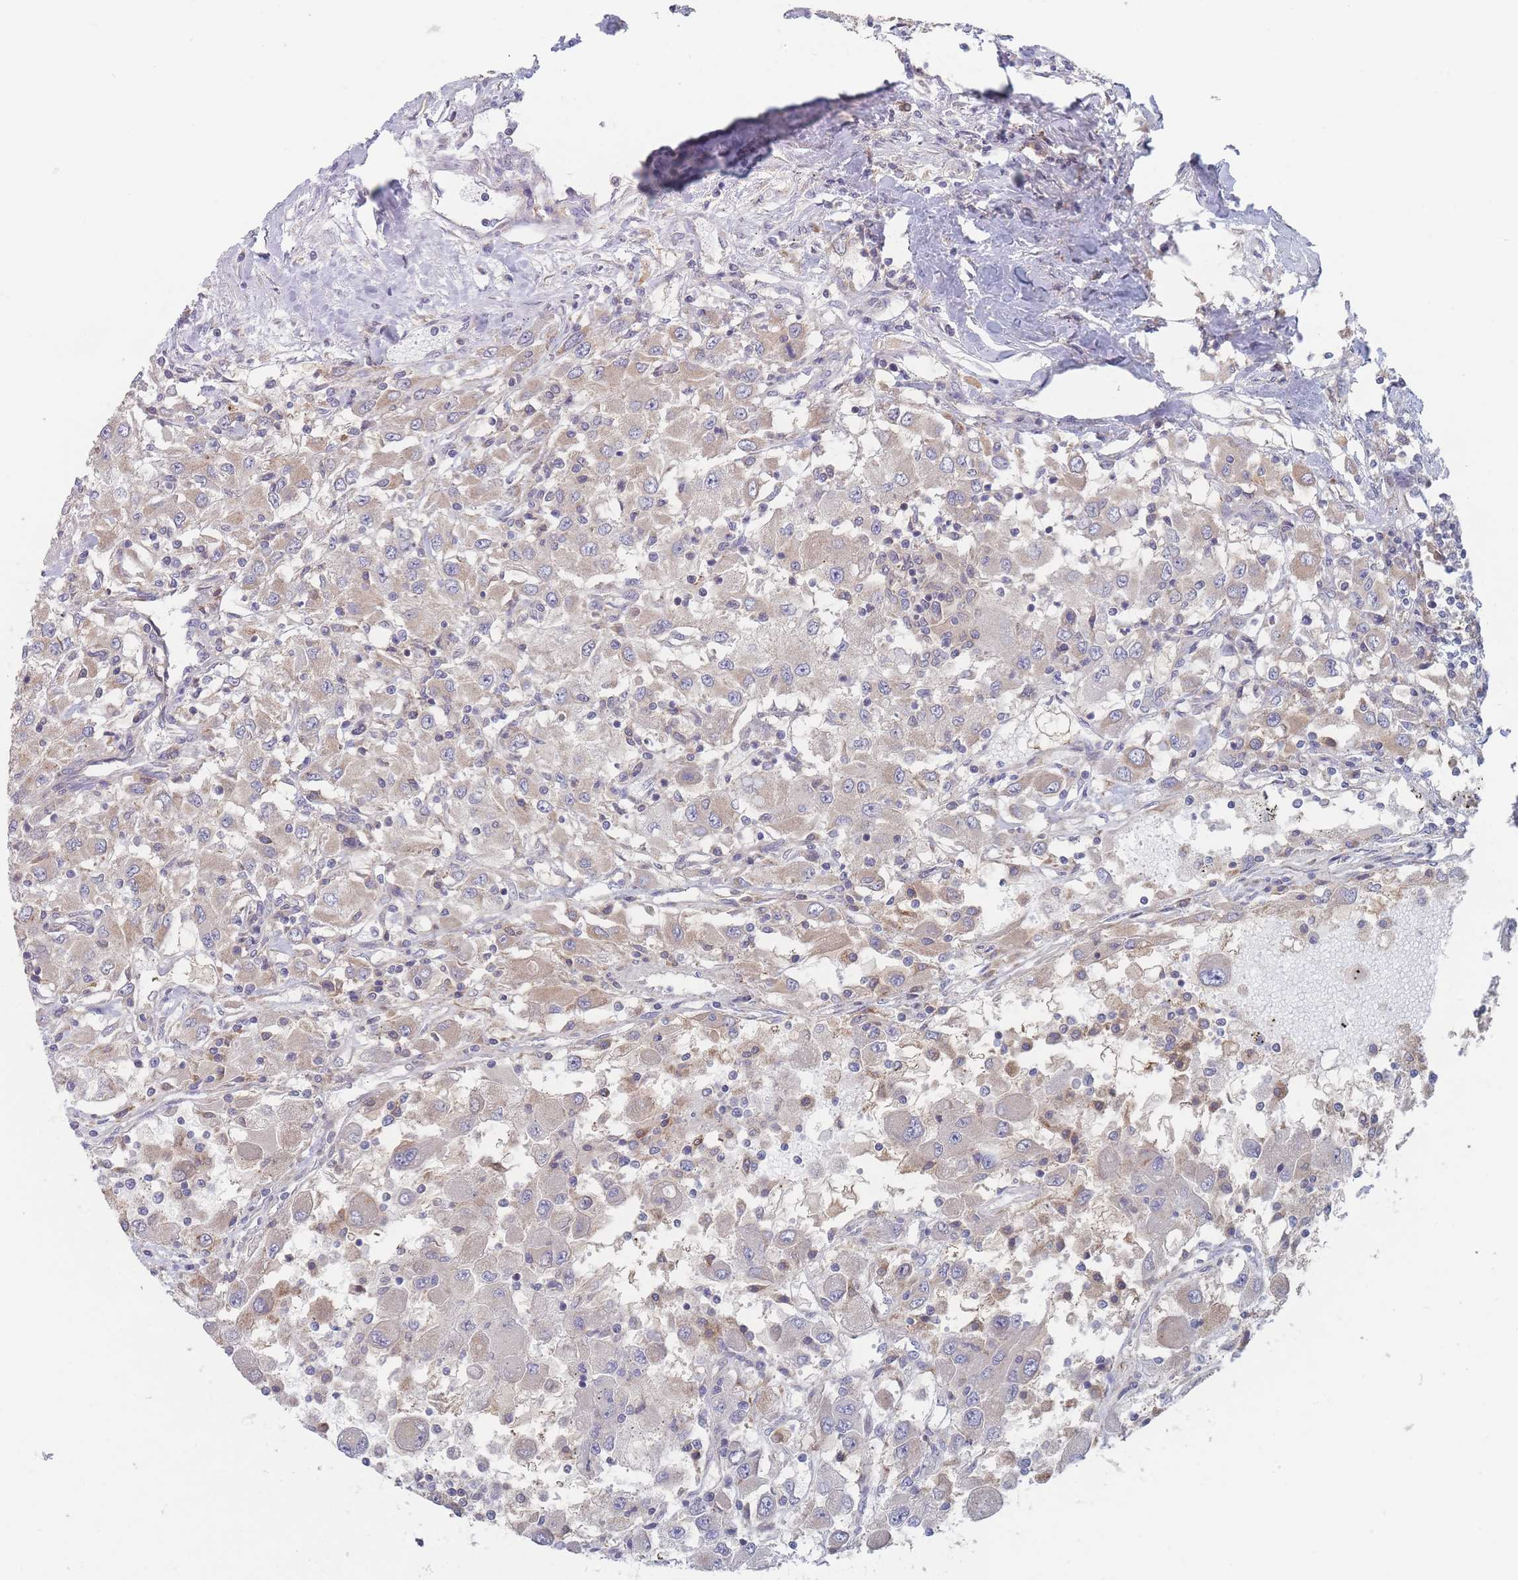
{"staining": {"intensity": "weak", "quantity": "<25%", "location": "cytoplasmic/membranous"}, "tissue": "renal cancer", "cell_type": "Tumor cells", "image_type": "cancer", "snomed": [{"axis": "morphology", "description": "Adenocarcinoma, NOS"}, {"axis": "topography", "description": "Kidney"}], "caption": "A photomicrograph of adenocarcinoma (renal) stained for a protein displays no brown staining in tumor cells.", "gene": "EFCC1", "patient": {"sex": "female", "age": 67}}